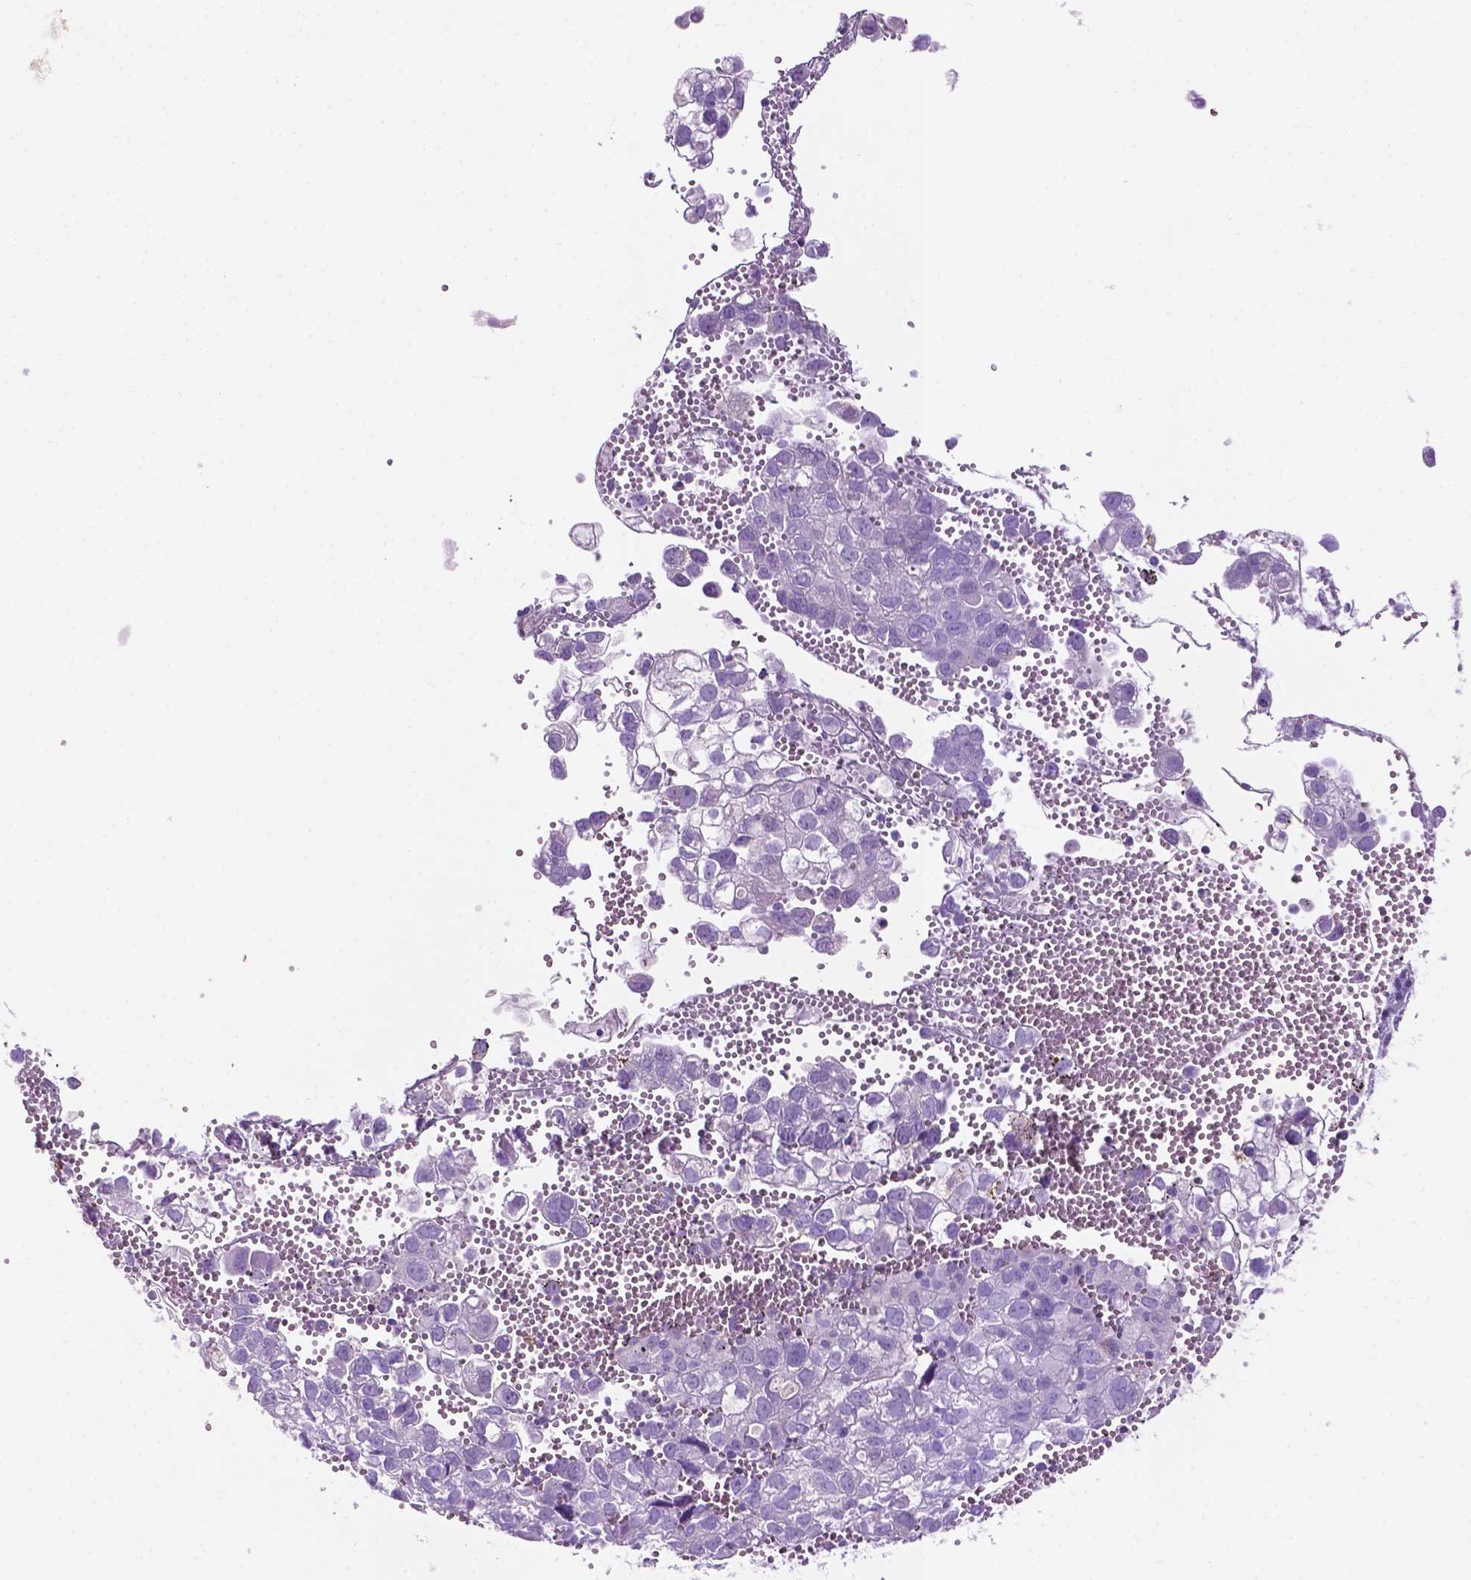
{"staining": {"intensity": "negative", "quantity": "none", "location": "none"}, "tissue": "cervical cancer", "cell_type": "Tumor cells", "image_type": "cancer", "snomed": [{"axis": "morphology", "description": "Squamous cell carcinoma, NOS"}, {"axis": "topography", "description": "Cervix"}], "caption": "Cervical cancer (squamous cell carcinoma) was stained to show a protein in brown. There is no significant positivity in tumor cells. Nuclei are stained in blue.", "gene": "POU4F1", "patient": {"sex": "female", "age": 55}}